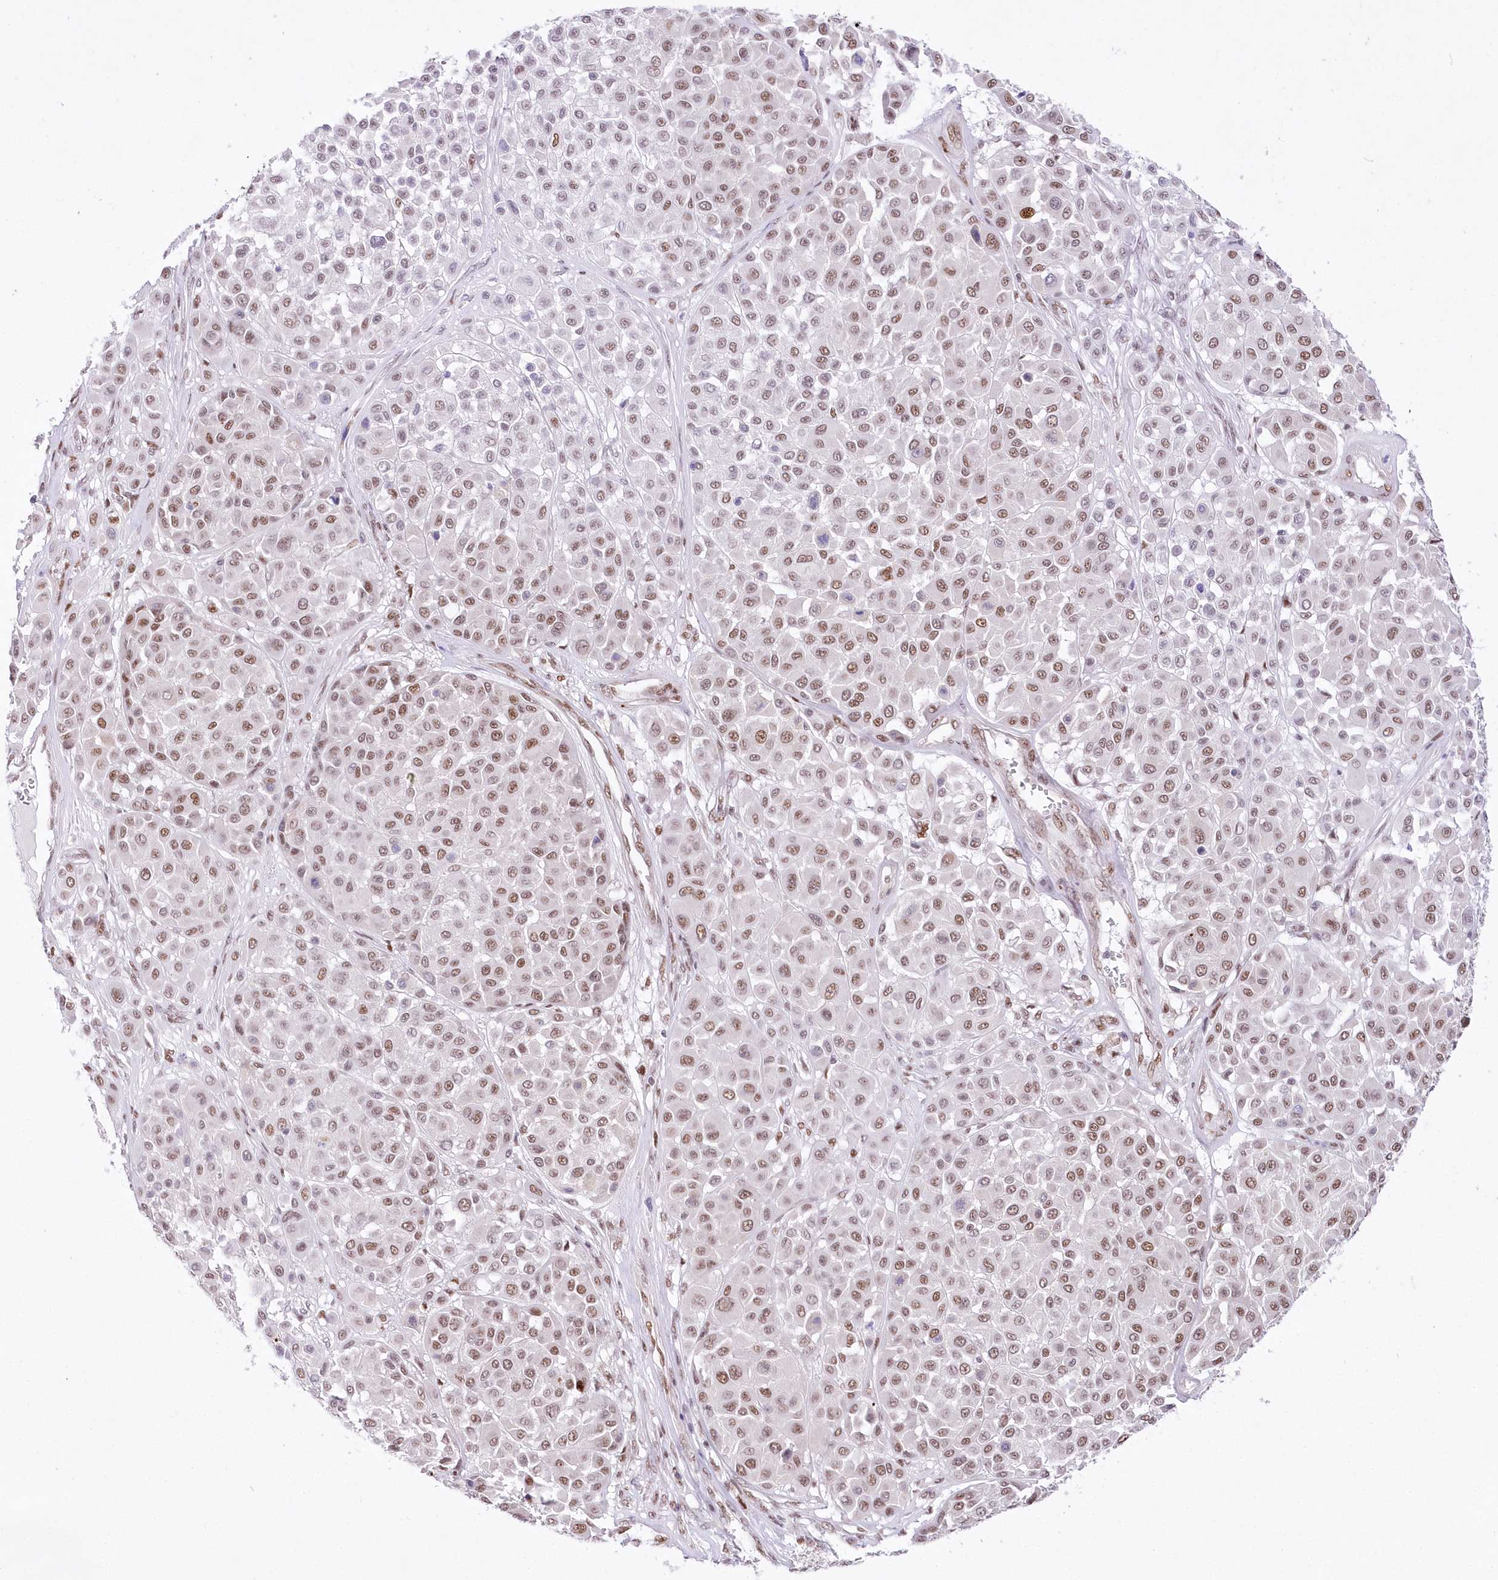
{"staining": {"intensity": "moderate", "quantity": "25%-75%", "location": "nuclear"}, "tissue": "melanoma", "cell_type": "Tumor cells", "image_type": "cancer", "snomed": [{"axis": "morphology", "description": "Malignant melanoma, Metastatic site"}, {"axis": "topography", "description": "Soft tissue"}], "caption": "Tumor cells reveal moderate nuclear expression in about 25%-75% of cells in melanoma.", "gene": "NSUN2", "patient": {"sex": "male", "age": 41}}